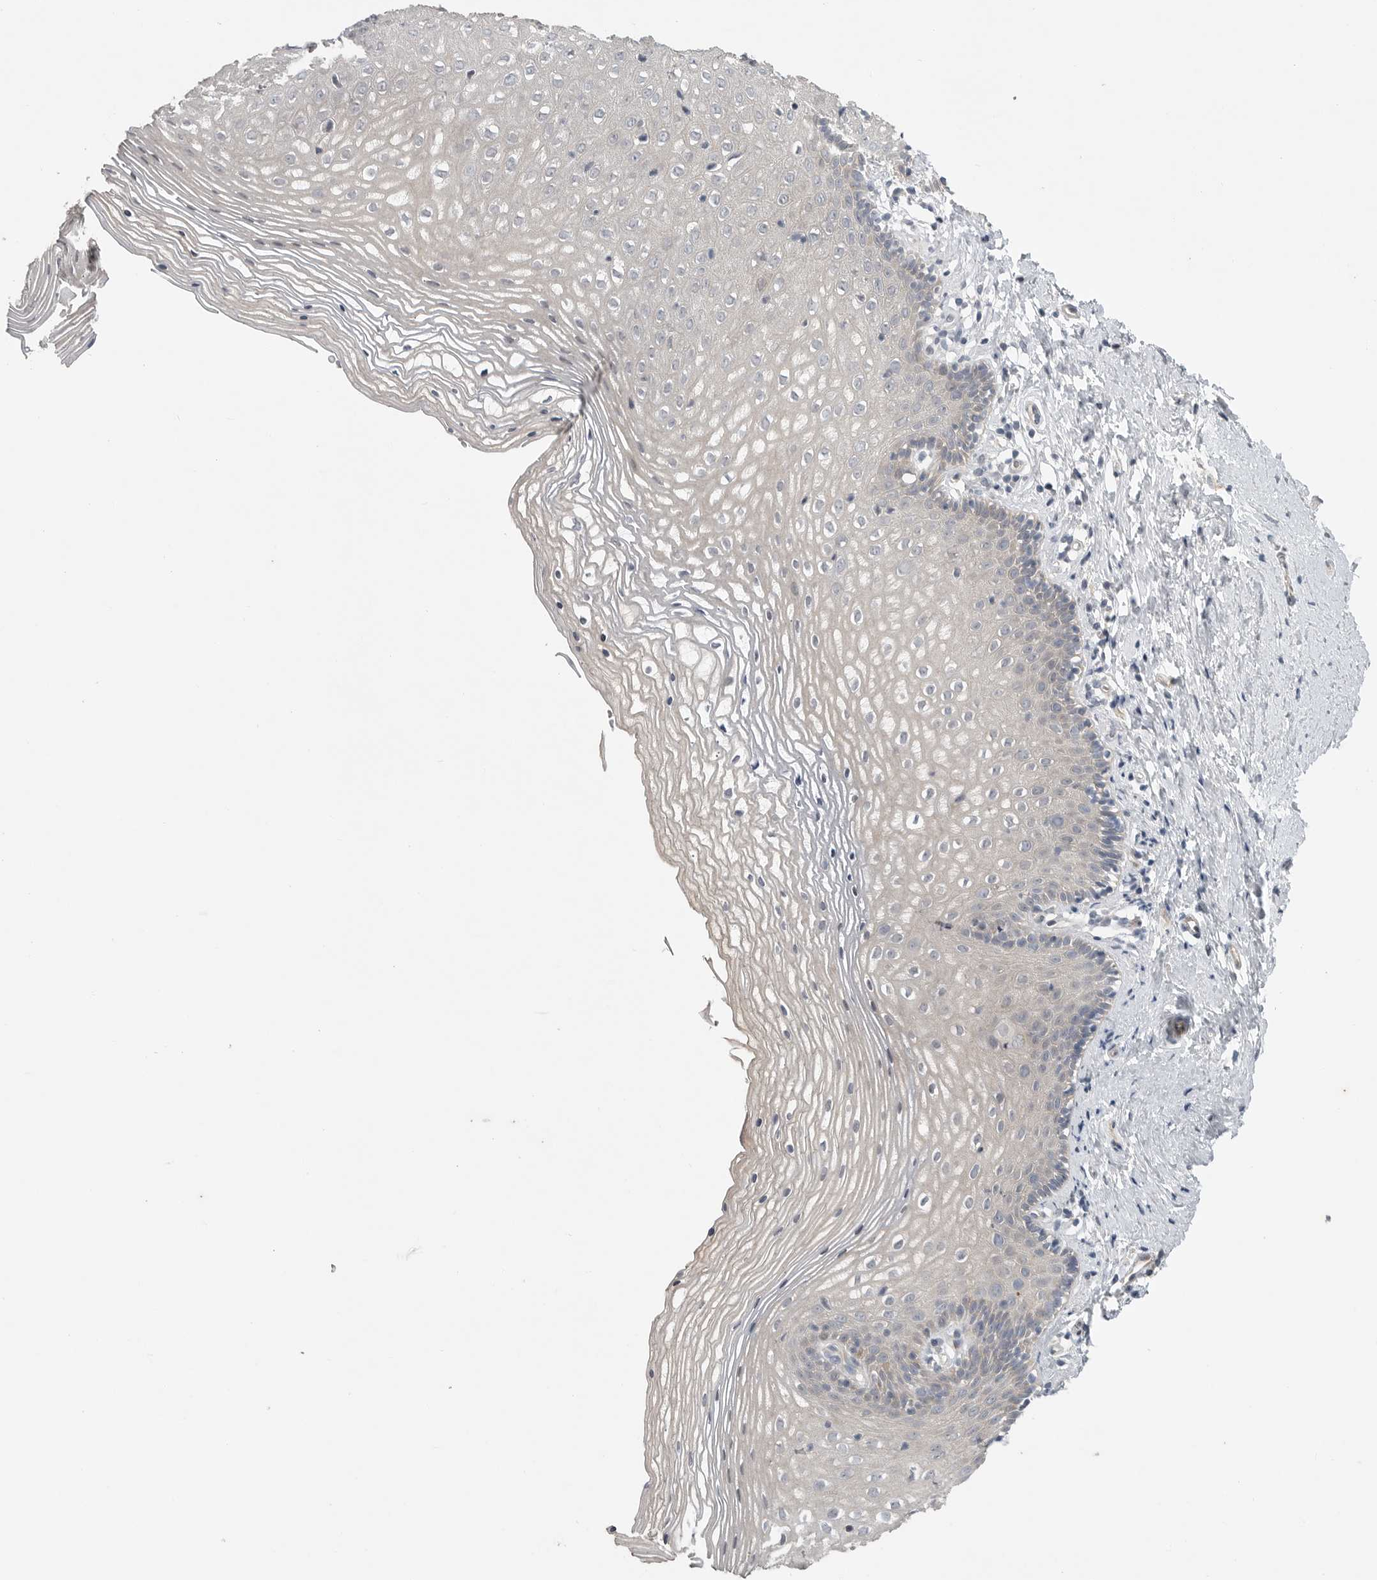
{"staining": {"intensity": "weak", "quantity": "<25%", "location": "cytoplasmic/membranous"}, "tissue": "vagina", "cell_type": "Squamous epithelial cells", "image_type": "normal", "snomed": [{"axis": "morphology", "description": "Normal tissue, NOS"}, {"axis": "topography", "description": "Vagina"}], "caption": "This histopathology image is of unremarkable vagina stained with immunohistochemistry (IHC) to label a protein in brown with the nuclei are counter-stained blue. There is no staining in squamous epithelial cells. (DAB IHC with hematoxylin counter stain).", "gene": "FBXO43", "patient": {"sex": "female", "age": 32}}